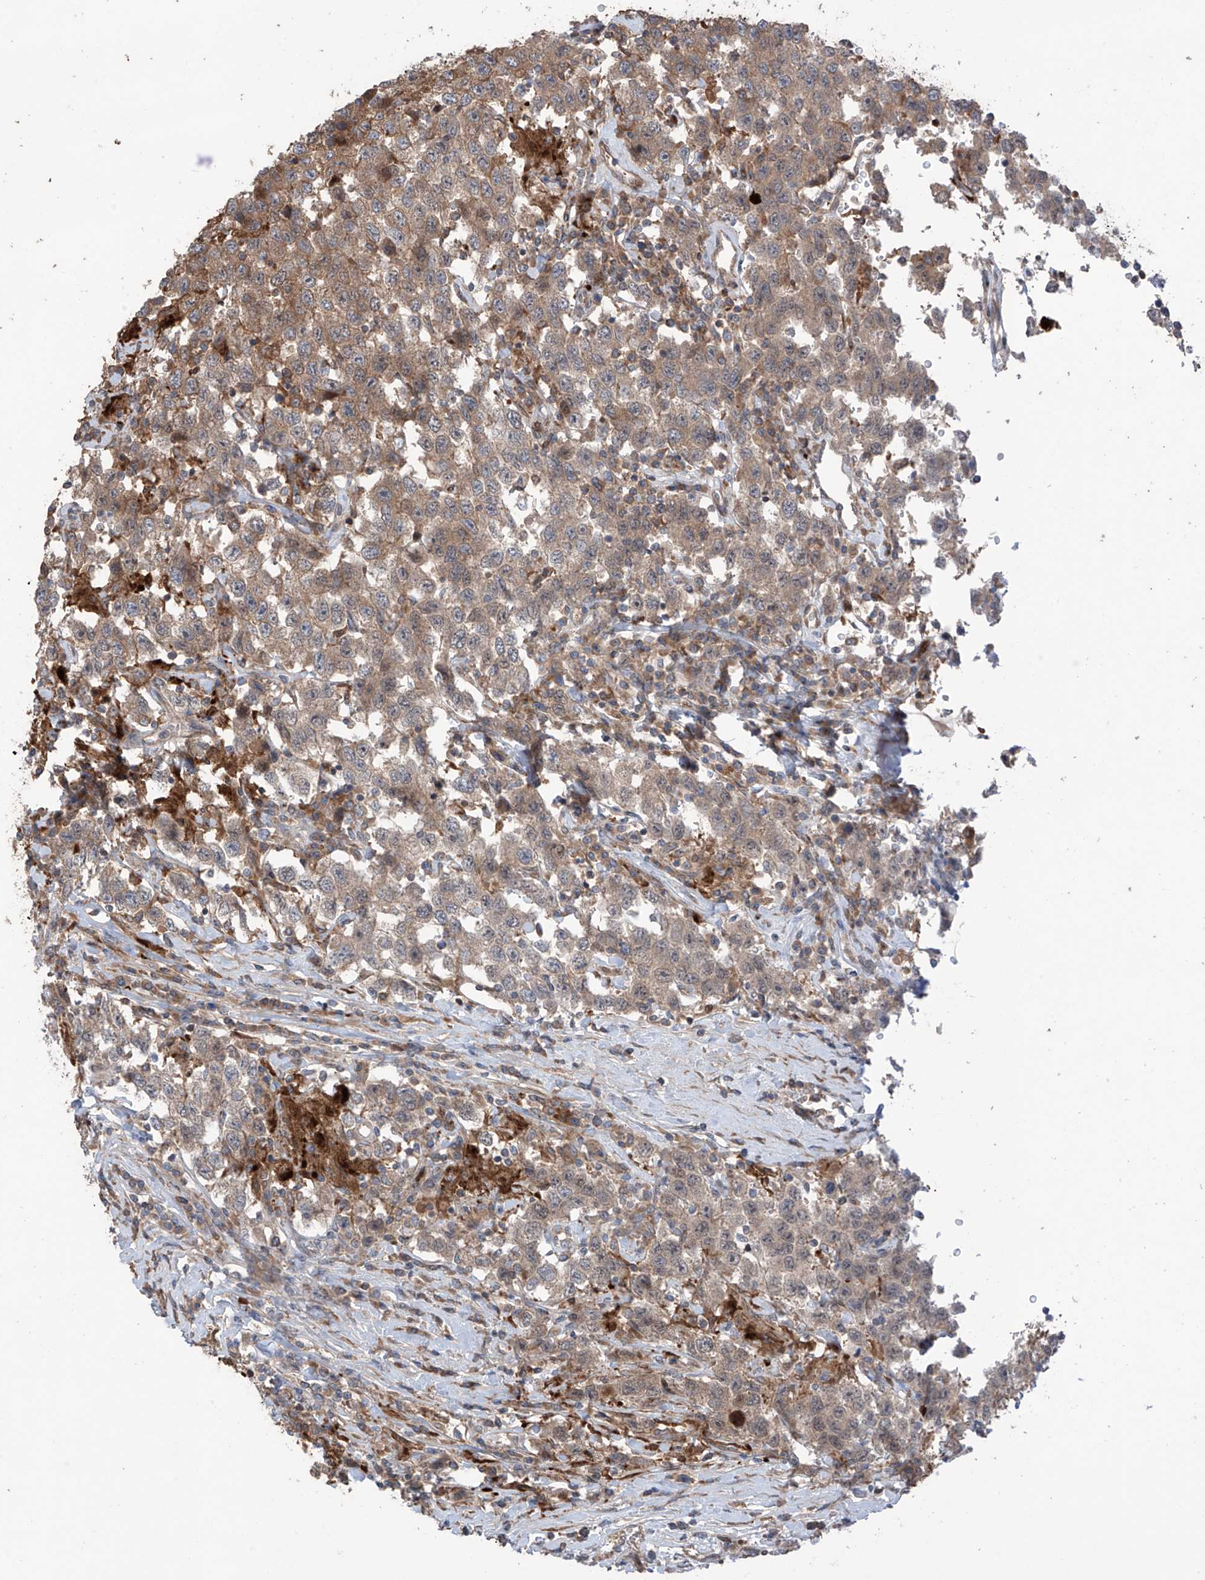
{"staining": {"intensity": "moderate", "quantity": ">75%", "location": "cytoplasmic/membranous"}, "tissue": "testis cancer", "cell_type": "Tumor cells", "image_type": "cancer", "snomed": [{"axis": "morphology", "description": "Seminoma, NOS"}, {"axis": "topography", "description": "Testis"}], "caption": "Moderate cytoplasmic/membranous protein staining is appreciated in approximately >75% of tumor cells in testis cancer. Immunohistochemistry stains the protein of interest in brown and the nuclei are stained blue.", "gene": "SAMD3", "patient": {"sex": "male", "age": 41}}